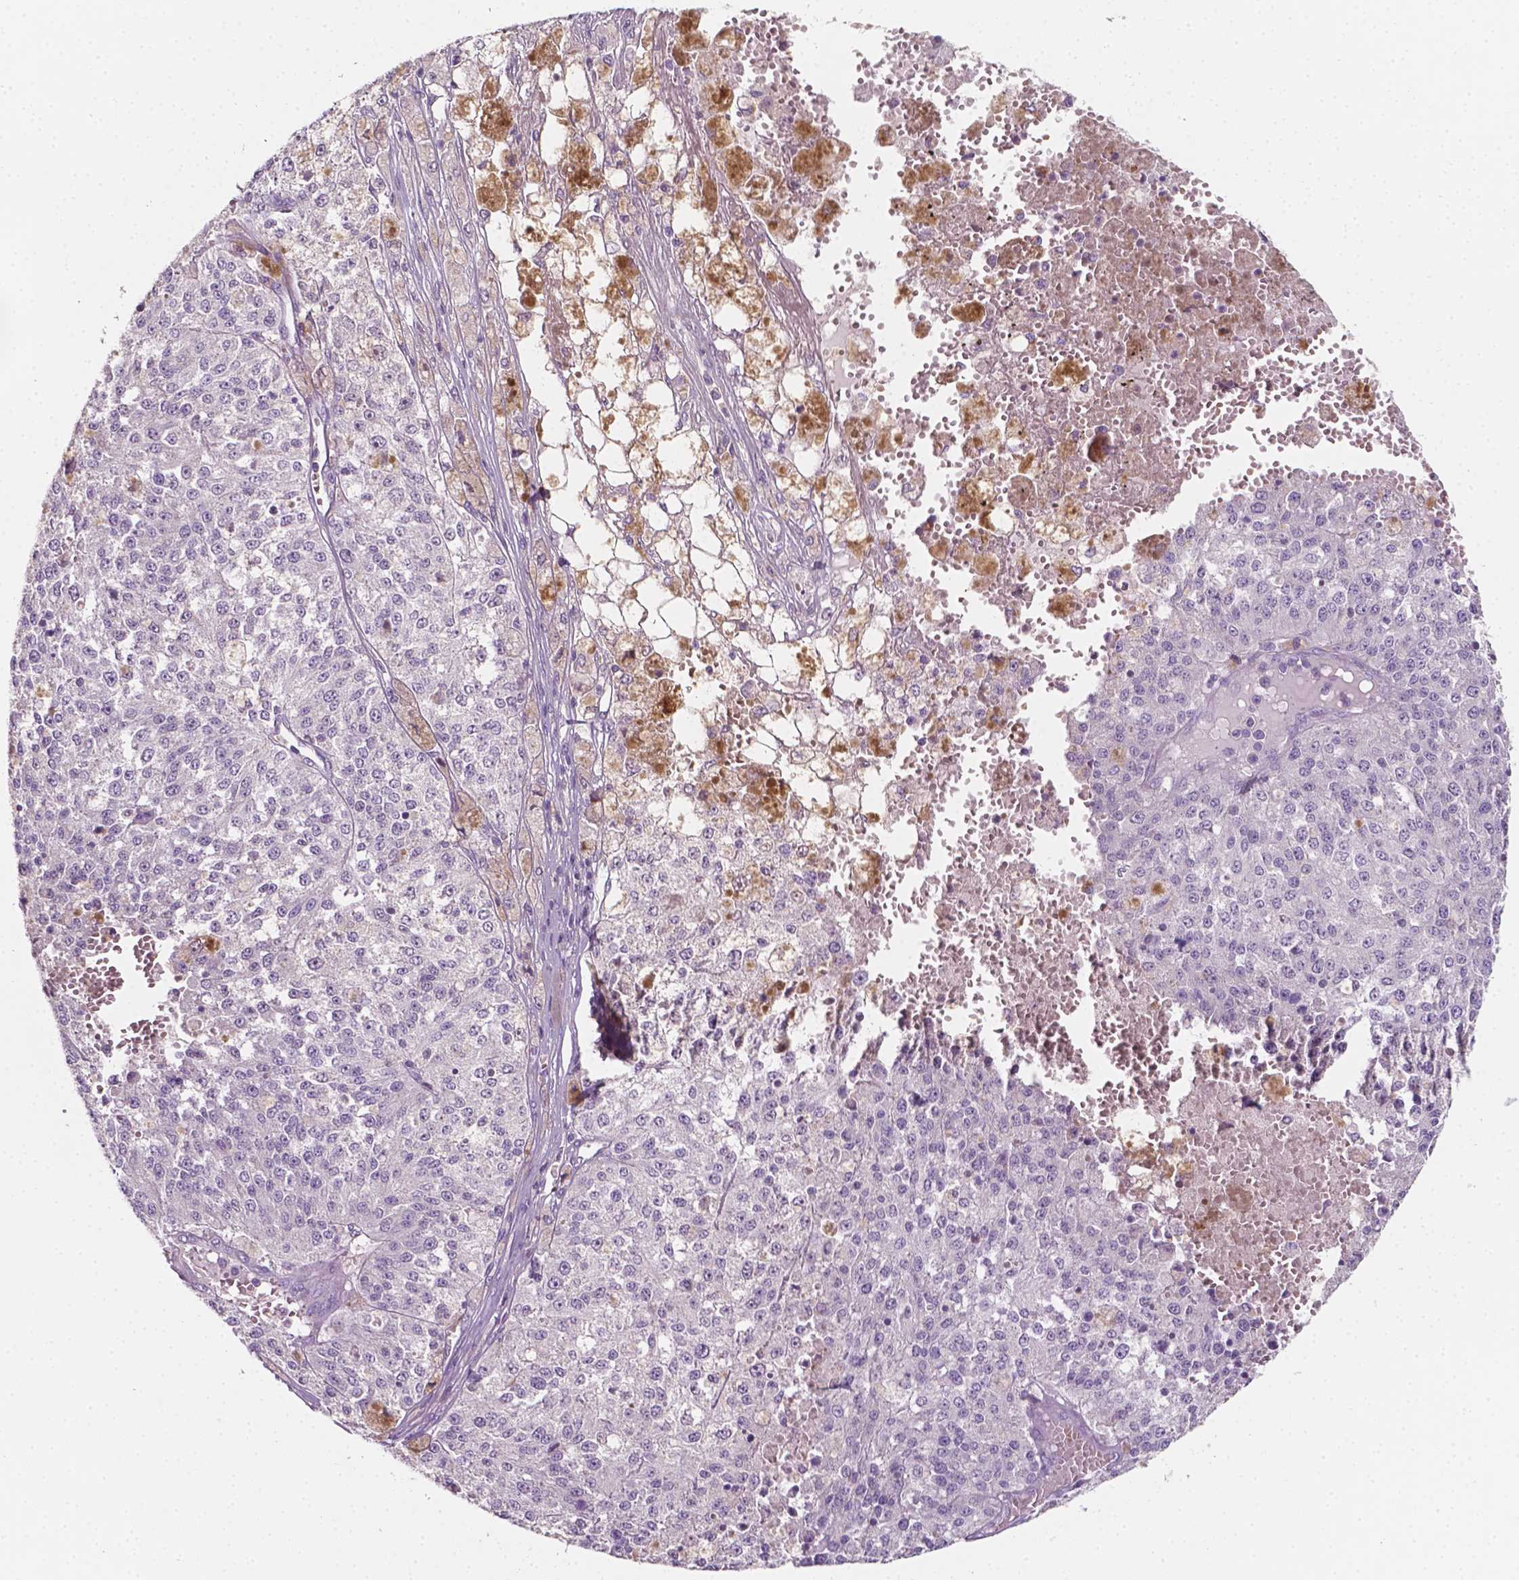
{"staining": {"intensity": "negative", "quantity": "none", "location": "none"}, "tissue": "melanoma", "cell_type": "Tumor cells", "image_type": "cancer", "snomed": [{"axis": "morphology", "description": "Malignant melanoma, Metastatic site"}, {"axis": "topography", "description": "Lymph node"}], "caption": "Malignant melanoma (metastatic site) stained for a protein using IHC displays no staining tumor cells.", "gene": "EGFR", "patient": {"sex": "female", "age": 64}}